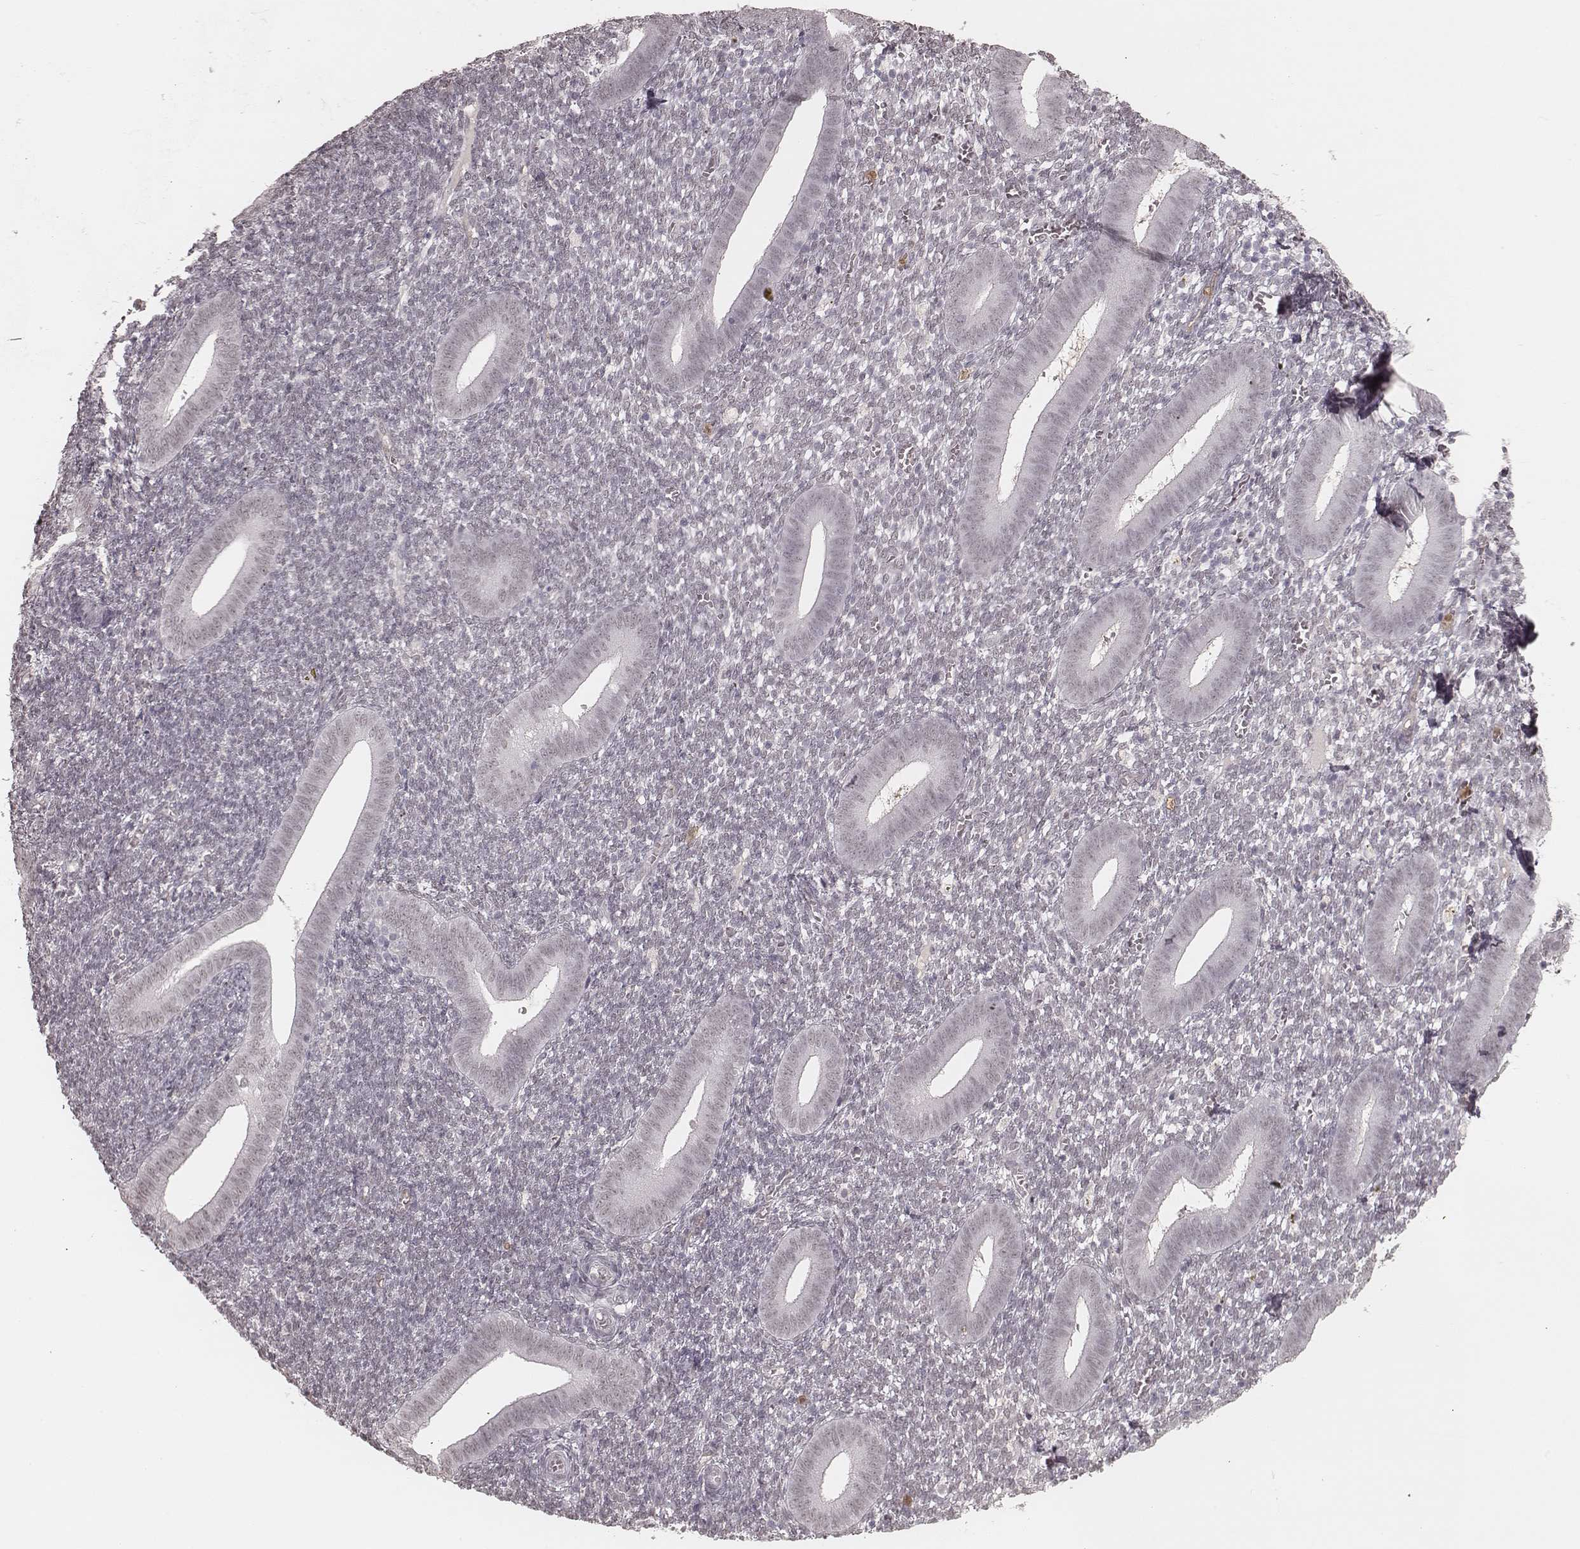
{"staining": {"intensity": "negative", "quantity": "none", "location": "none"}, "tissue": "endometrium", "cell_type": "Cells in endometrial stroma", "image_type": "normal", "snomed": [{"axis": "morphology", "description": "Normal tissue, NOS"}, {"axis": "topography", "description": "Endometrium"}], "caption": "Immunohistochemical staining of unremarkable endometrium demonstrates no significant positivity in cells in endometrial stroma.", "gene": "KITLG", "patient": {"sex": "female", "age": 25}}